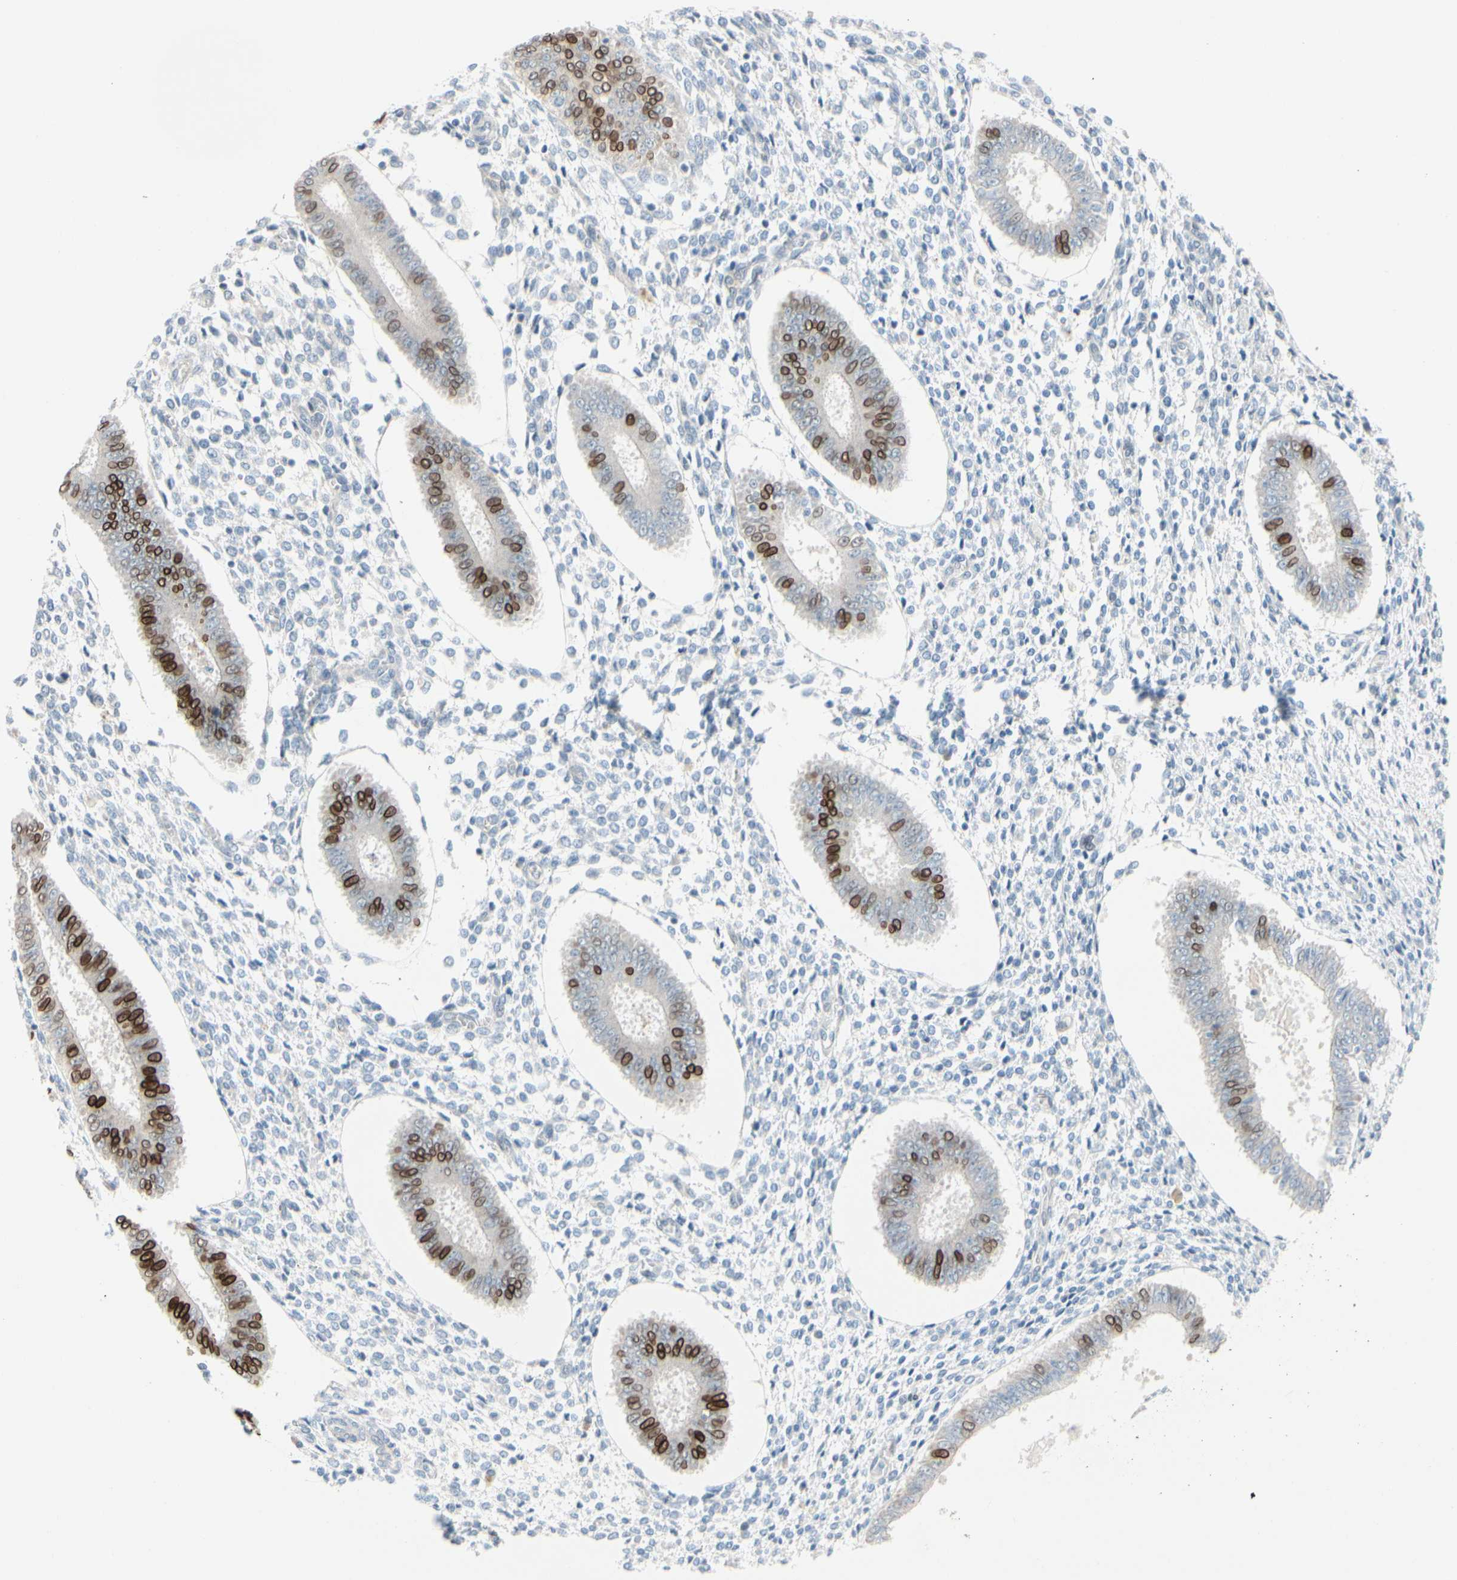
{"staining": {"intensity": "negative", "quantity": "none", "location": "none"}, "tissue": "endometrium", "cell_type": "Cells in endometrial stroma", "image_type": "normal", "snomed": [{"axis": "morphology", "description": "Normal tissue, NOS"}, {"axis": "topography", "description": "Endometrium"}], "caption": "DAB (3,3'-diaminobenzidine) immunohistochemical staining of unremarkable human endometrium exhibits no significant staining in cells in endometrial stroma.", "gene": "ZNF132", "patient": {"sex": "female", "age": 35}}